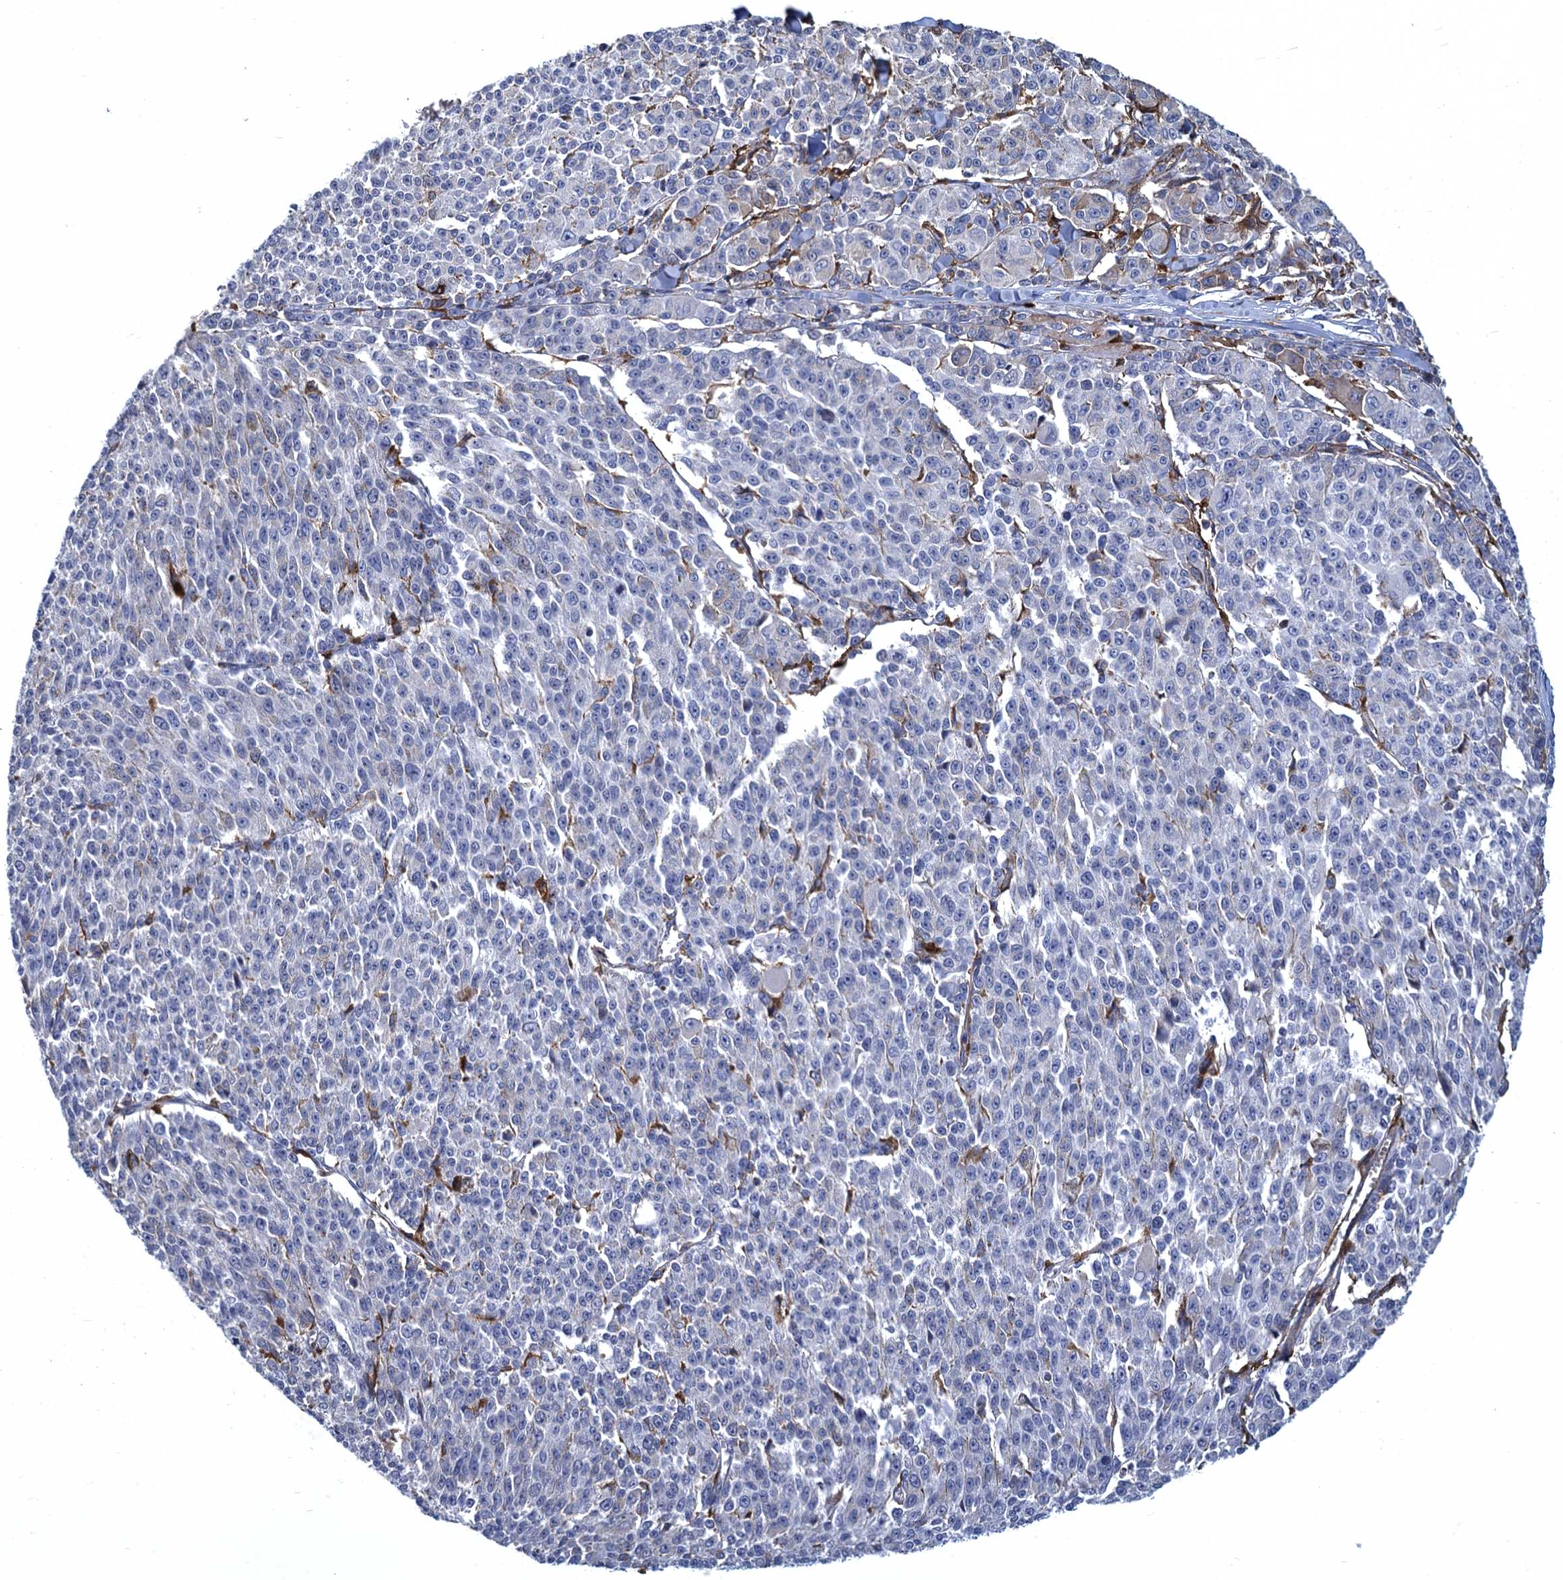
{"staining": {"intensity": "negative", "quantity": "none", "location": "none"}, "tissue": "melanoma", "cell_type": "Tumor cells", "image_type": "cancer", "snomed": [{"axis": "morphology", "description": "Malignant melanoma, NOS"}, {"axis": "topography", "description": "Skin"}], "caption": "High magnification brightfield microscopy of malignant melanoma stained with DAB (3,3'-diaminobenzidine) (brown) and counterstained with hematoxylin (blue): tumor cells show no significant expression.", "gene": "DNHD1", "patient": {"sex": "female", "age": 52}}